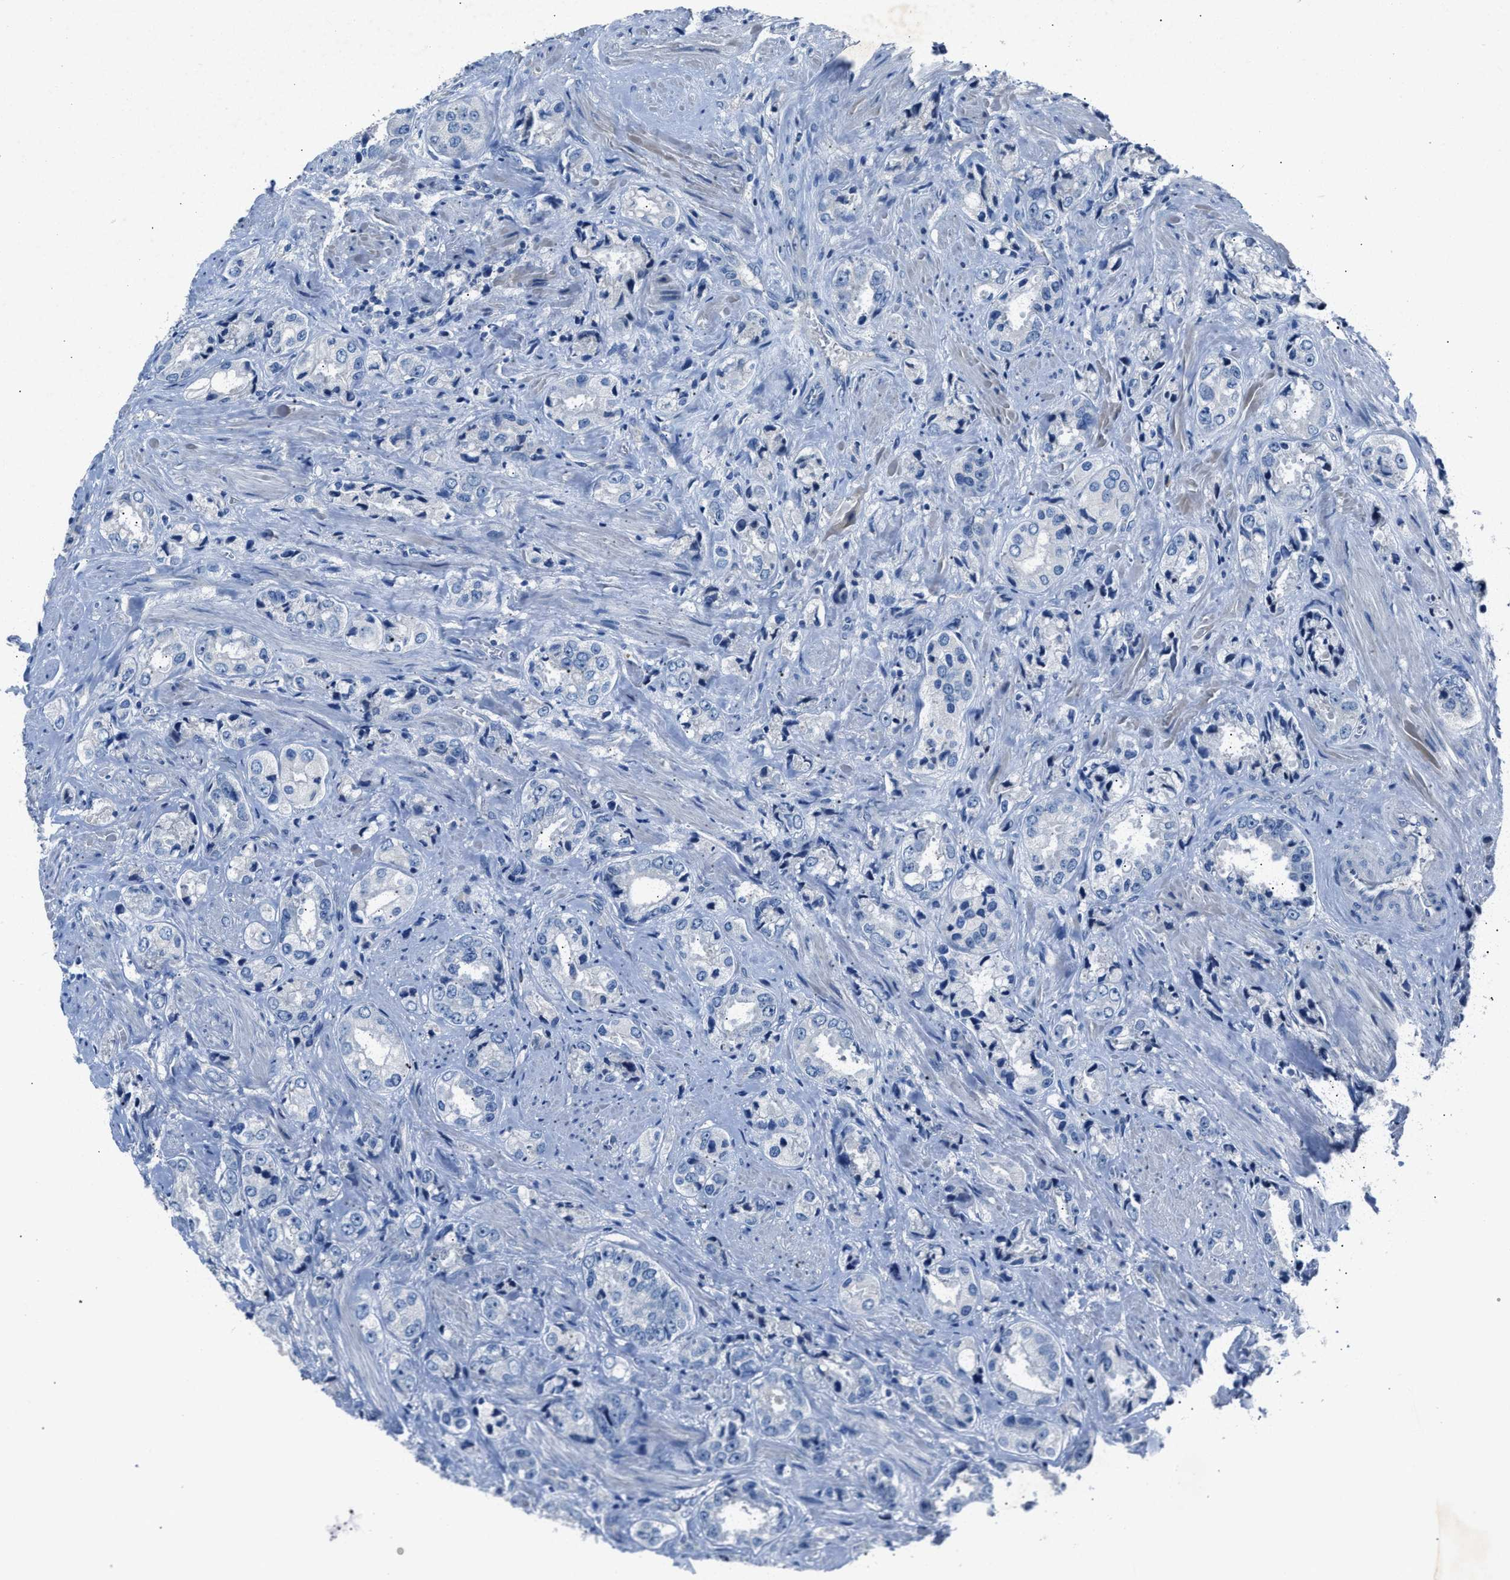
{"staining": {"intensity": "negative", "quantity": "none", "location": "none"}, "tissue": "prostate cancer", "cell_type": "Tumor cells", "image_type": "cancer", "snomed": [{"axis": "morphology", "description": "Adenocarcinoma, High grade"}, {"axis": "topography", "description": "Prostate"}], "caption": "A micrograph of prostate cancer (high-grade adenocarcinoma) stained for a protein shows no brown staining in tumor cells.", "gene": "DNAAF5", "patient": {"sex": "male", "age": 61}}